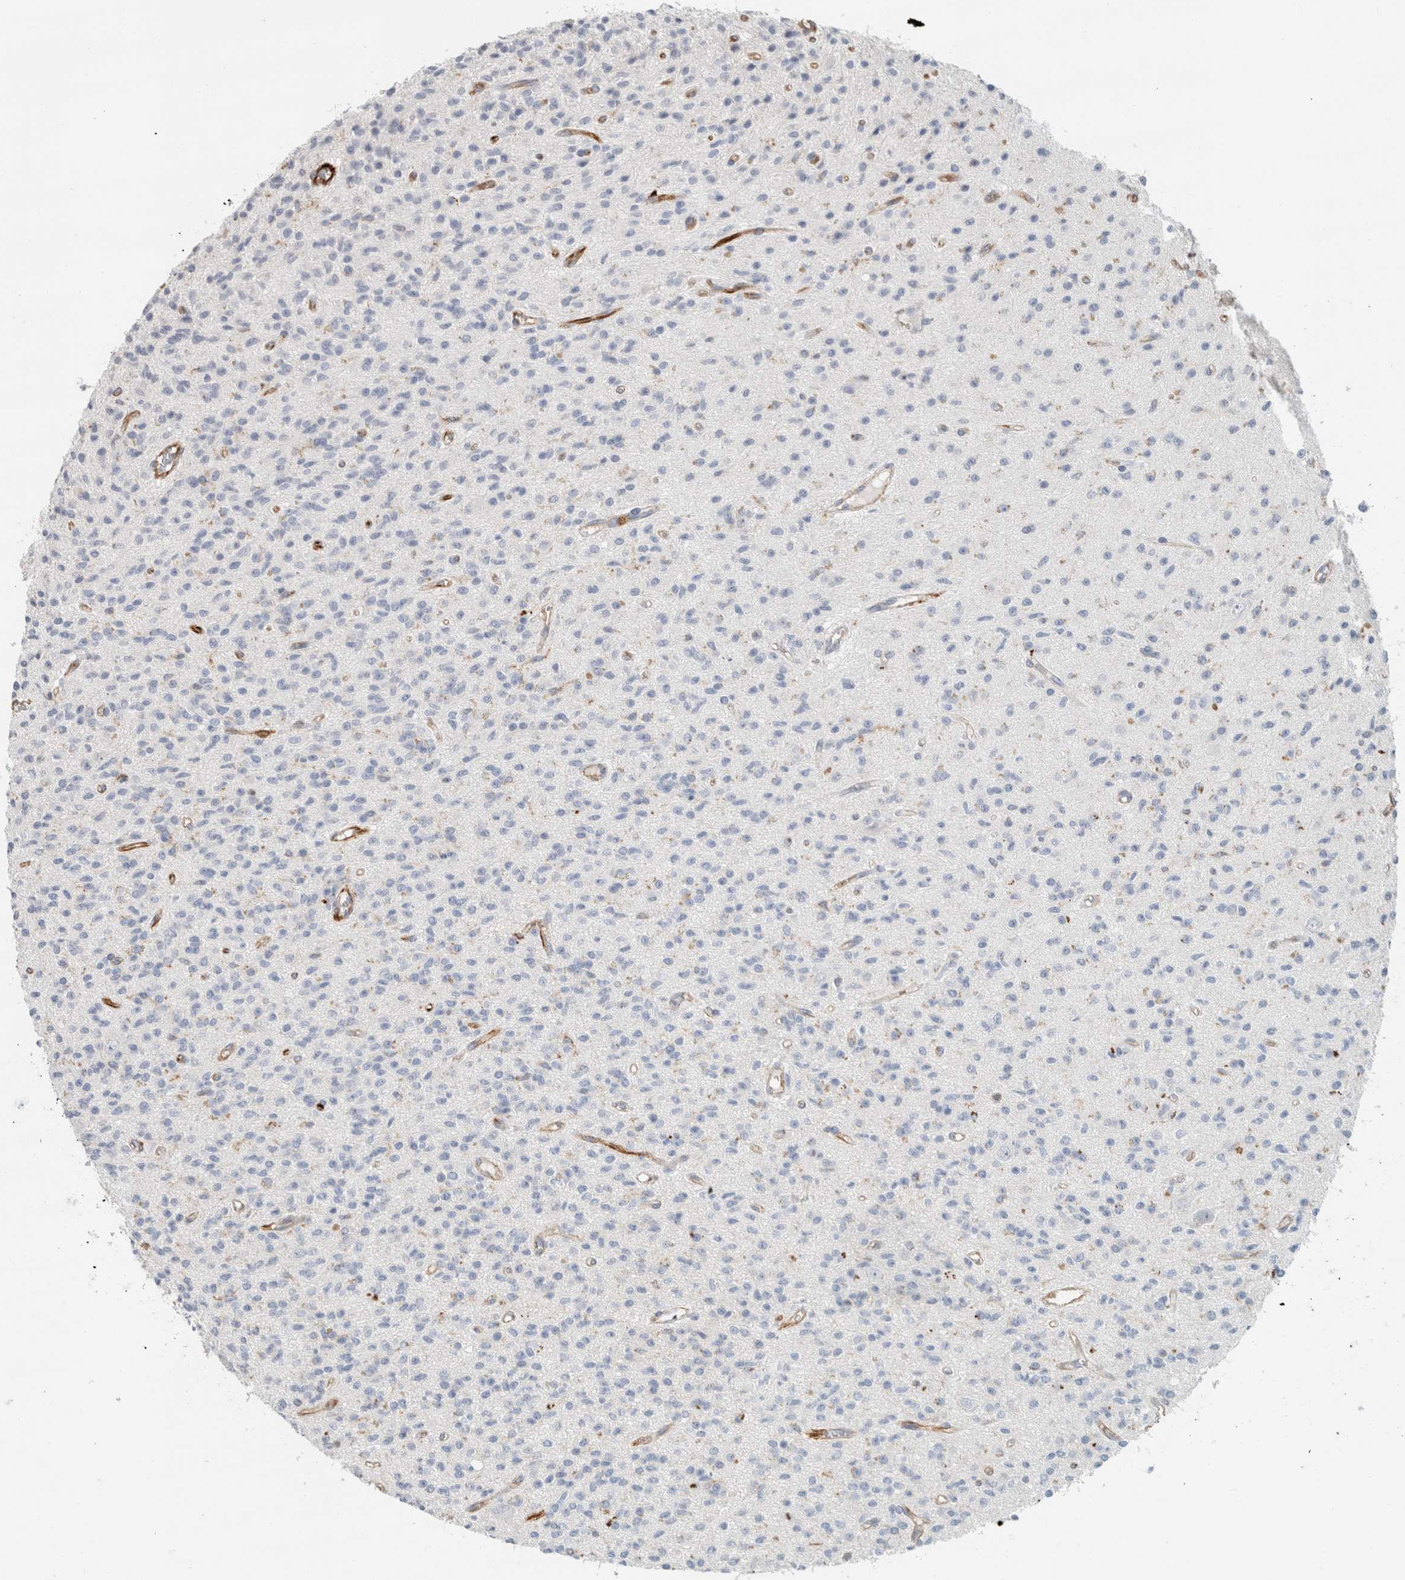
{"staining": {"intensity": "negative", "quantity": "none", "location": "none"}, "tissue": "glioma", "cell_type": "Tumor cells", "image_type": "cancer", "snomed": [{"axis": "morphology", "description": "Glioma, malignant, High grade"}, {"axis": "topography", "description": "Brain"}], "caption": "Immunohistochemical staining of glioma exhibits no significant staining in tumor cells.", "gene": "LY86", "patient": {"sex": "male", "age": 34}}